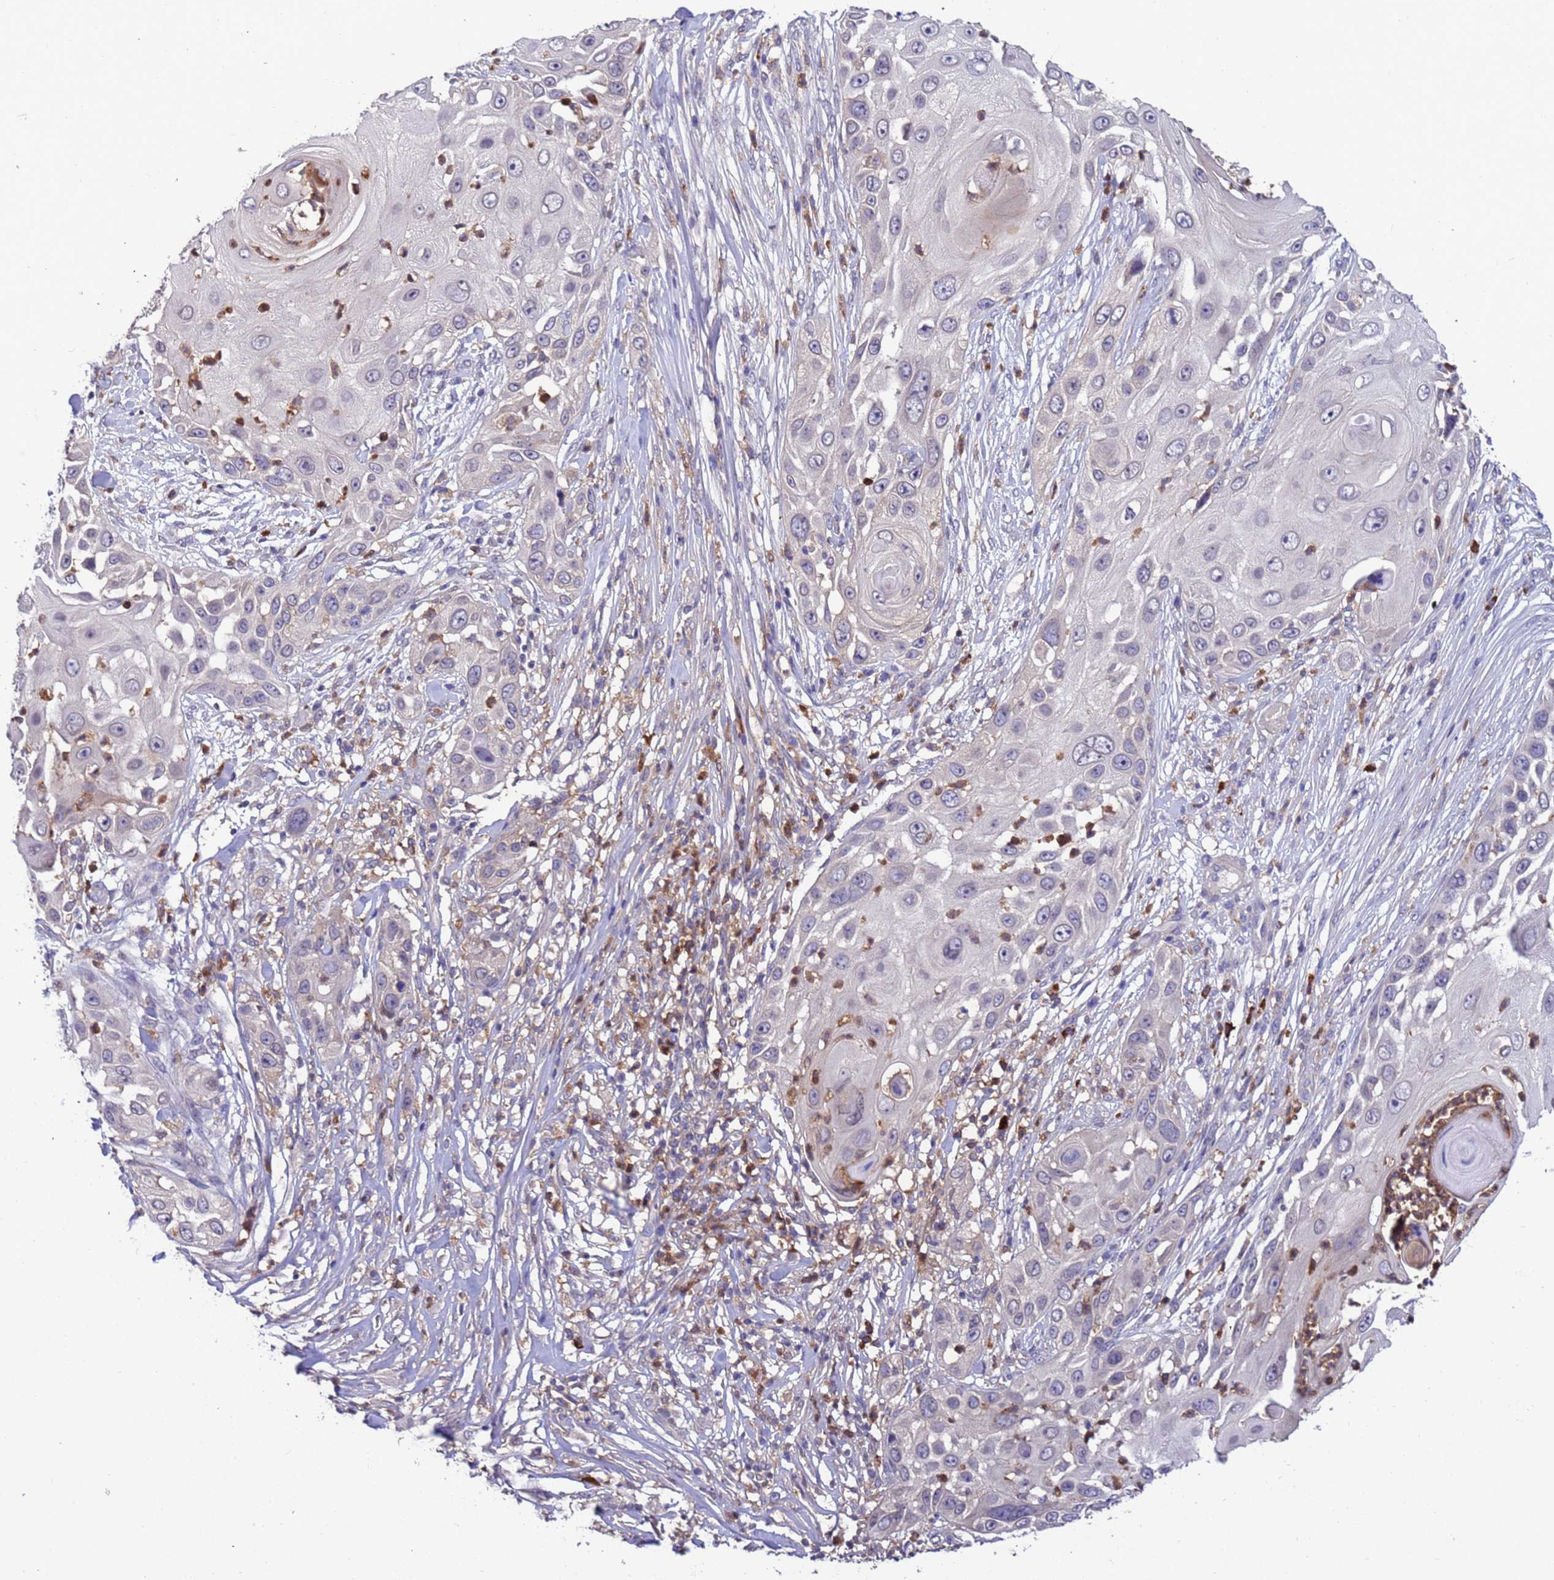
{"staining": {"intensity": "negative", "quantity": "none", "location": "none"}, "tissue": "skin cancer", "cell_type": "Tumor cells", "image_type": "cancer", "snomed": [{"axis": "morphology", "description": "Squamous cell carcinoma, NOS"}, {"axis": "topography", "description": "Skin"}], "caption": "A high-resolution photomicrograph shows immunohistochemistry staining of squamous cell carcinoma (skin), which displays no significant expression in tumor cells.", "gene": "AMPD3", "patient": {"sex": "female", "age": 44}}